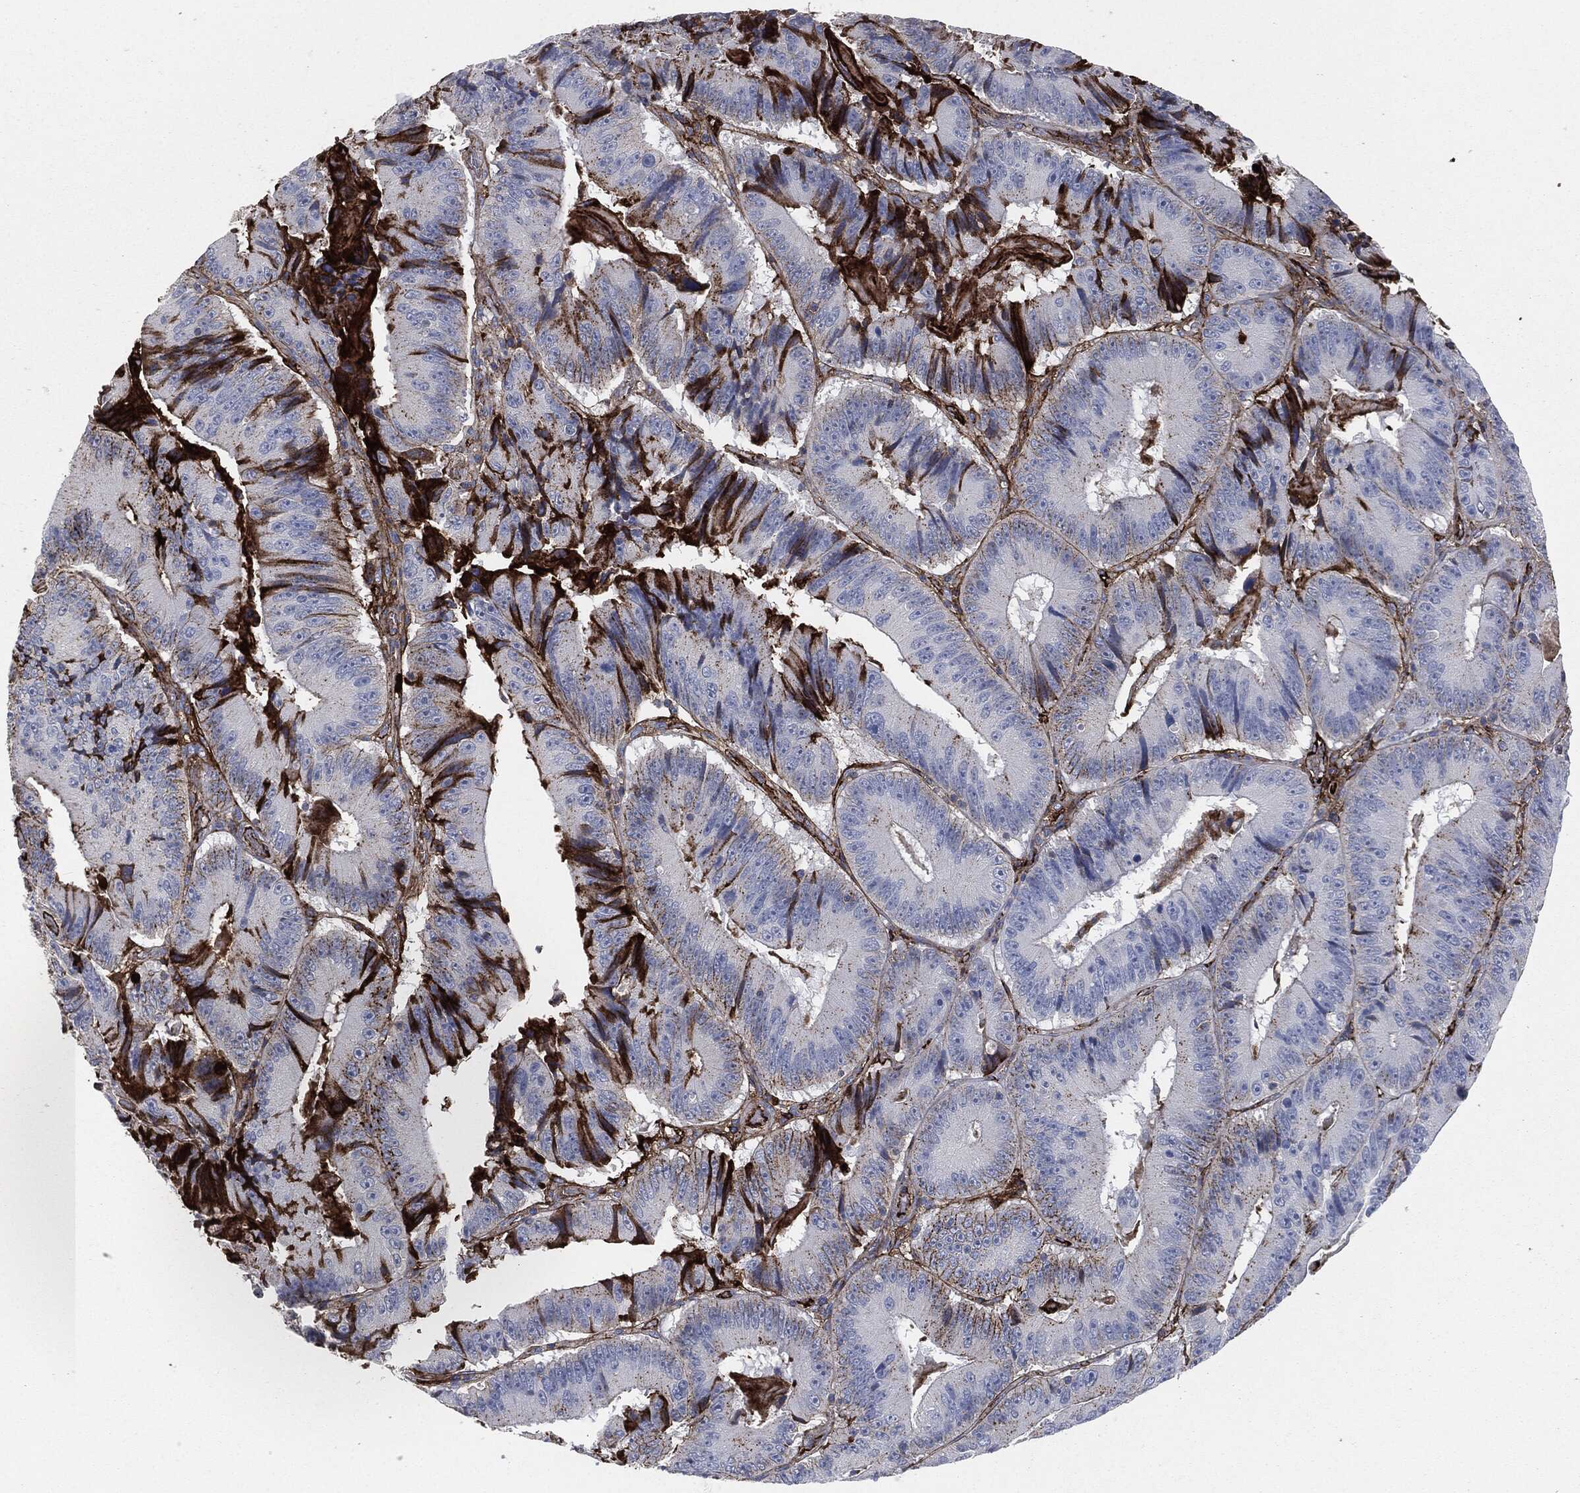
{"staining": {"intensity": "strong", "quantity": "25%-75%", "location": "cytoplasmic/membranous"}, "tissue": "colorectal cancer", "cell_type": "Tumor cells", "image_type": "cancer", "snomed": [{"axis": "morphology", "description": "Adenocarcinoma, NOS"}, {"axis": "topography", "description": "Colon"}], "caption": "Protein analysis of colorectal cancer (adenocarcinoma) tissue shows strong cytoplasmic/membranous positivity in approximately 25%-75% of tumor cells.", "gene": "APOB", "patient": {"sex": "female", "age": 86}}